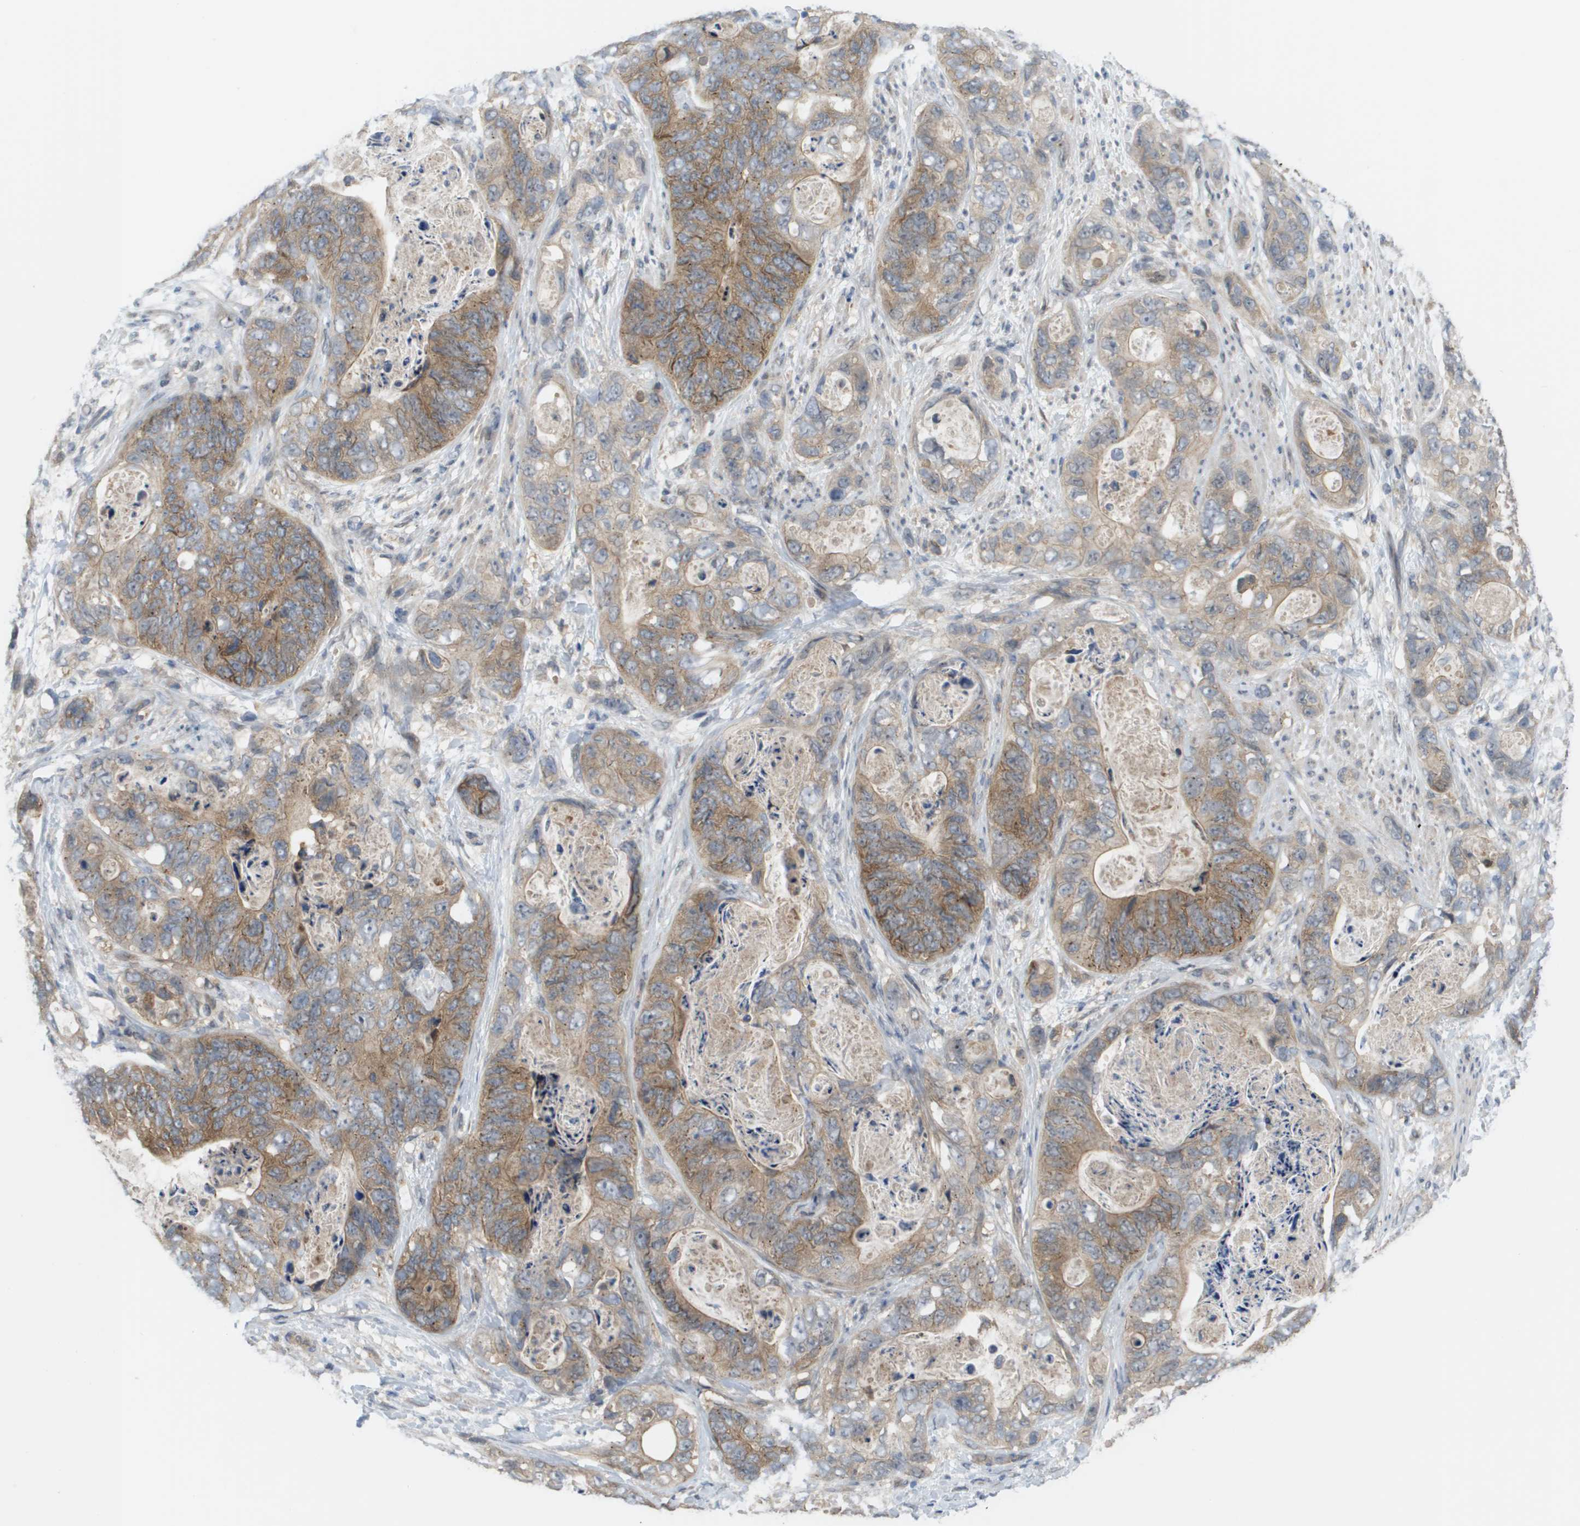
{"staining": {"intensity": "moderate", "quantity": "25%-75%", "location": "cytoplasmic/membranous"}, "tissue": "stomach cancer", "cell_type": "Tumor cells", "image_type": "cancer", "snomed": [{"axis": "morphology", "description": "Adenocarcinoma, NOS"}, {"axis": "topography", "description": "Stomach"}], "caption": "Immunohistochemistry (IHC) of stomach cancer reveals medium levels of moderate cytoplasmic/membranous expression in approximately 25%-75% of tumor cells. Nuclei are stained in blue.", "gene": "CTPS2", "patient": {"sex": "female", "age": 89}}